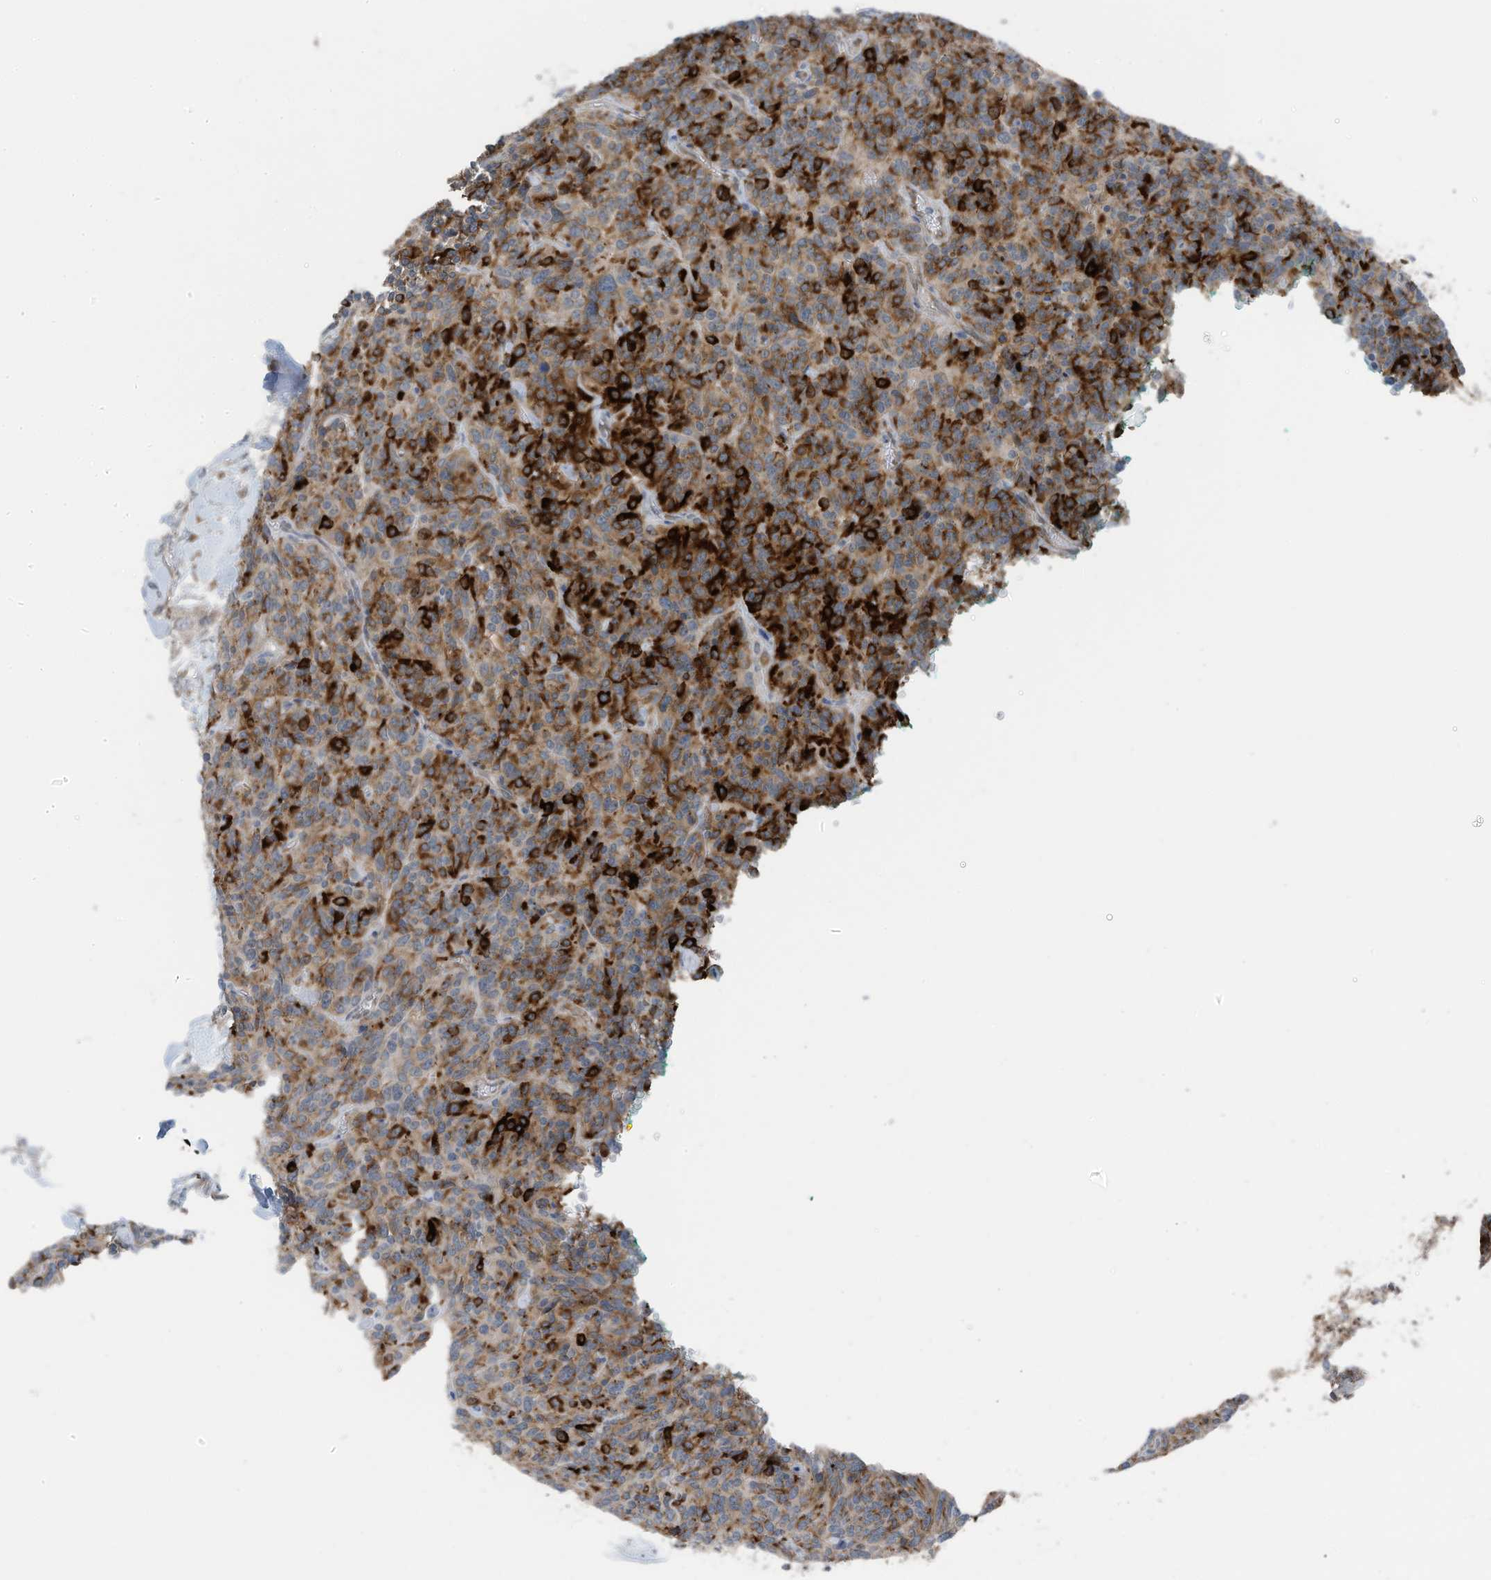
{"staining": {"intensity": "strong", "quantity": ">75%", "location": "cytoplasmic/membranous"}, "tissue": "carcinoid", "cell_type": "Tumor cells", "image_type": "cancer", "snomed": [{"axis": "morphology", "description": "Carcinoid, malignant, NOS"}, {"axis": "topography", "description": "Lung"}], "caption": "This is a histology image of immunohistochemistry (IHC) staining of carcinoid (malignant), which shows strong staining in the cytoplasmic/membranous of tumor cells.", "gene": "ARHGEF33", "patient": {"sex": "female", "age": 46}}